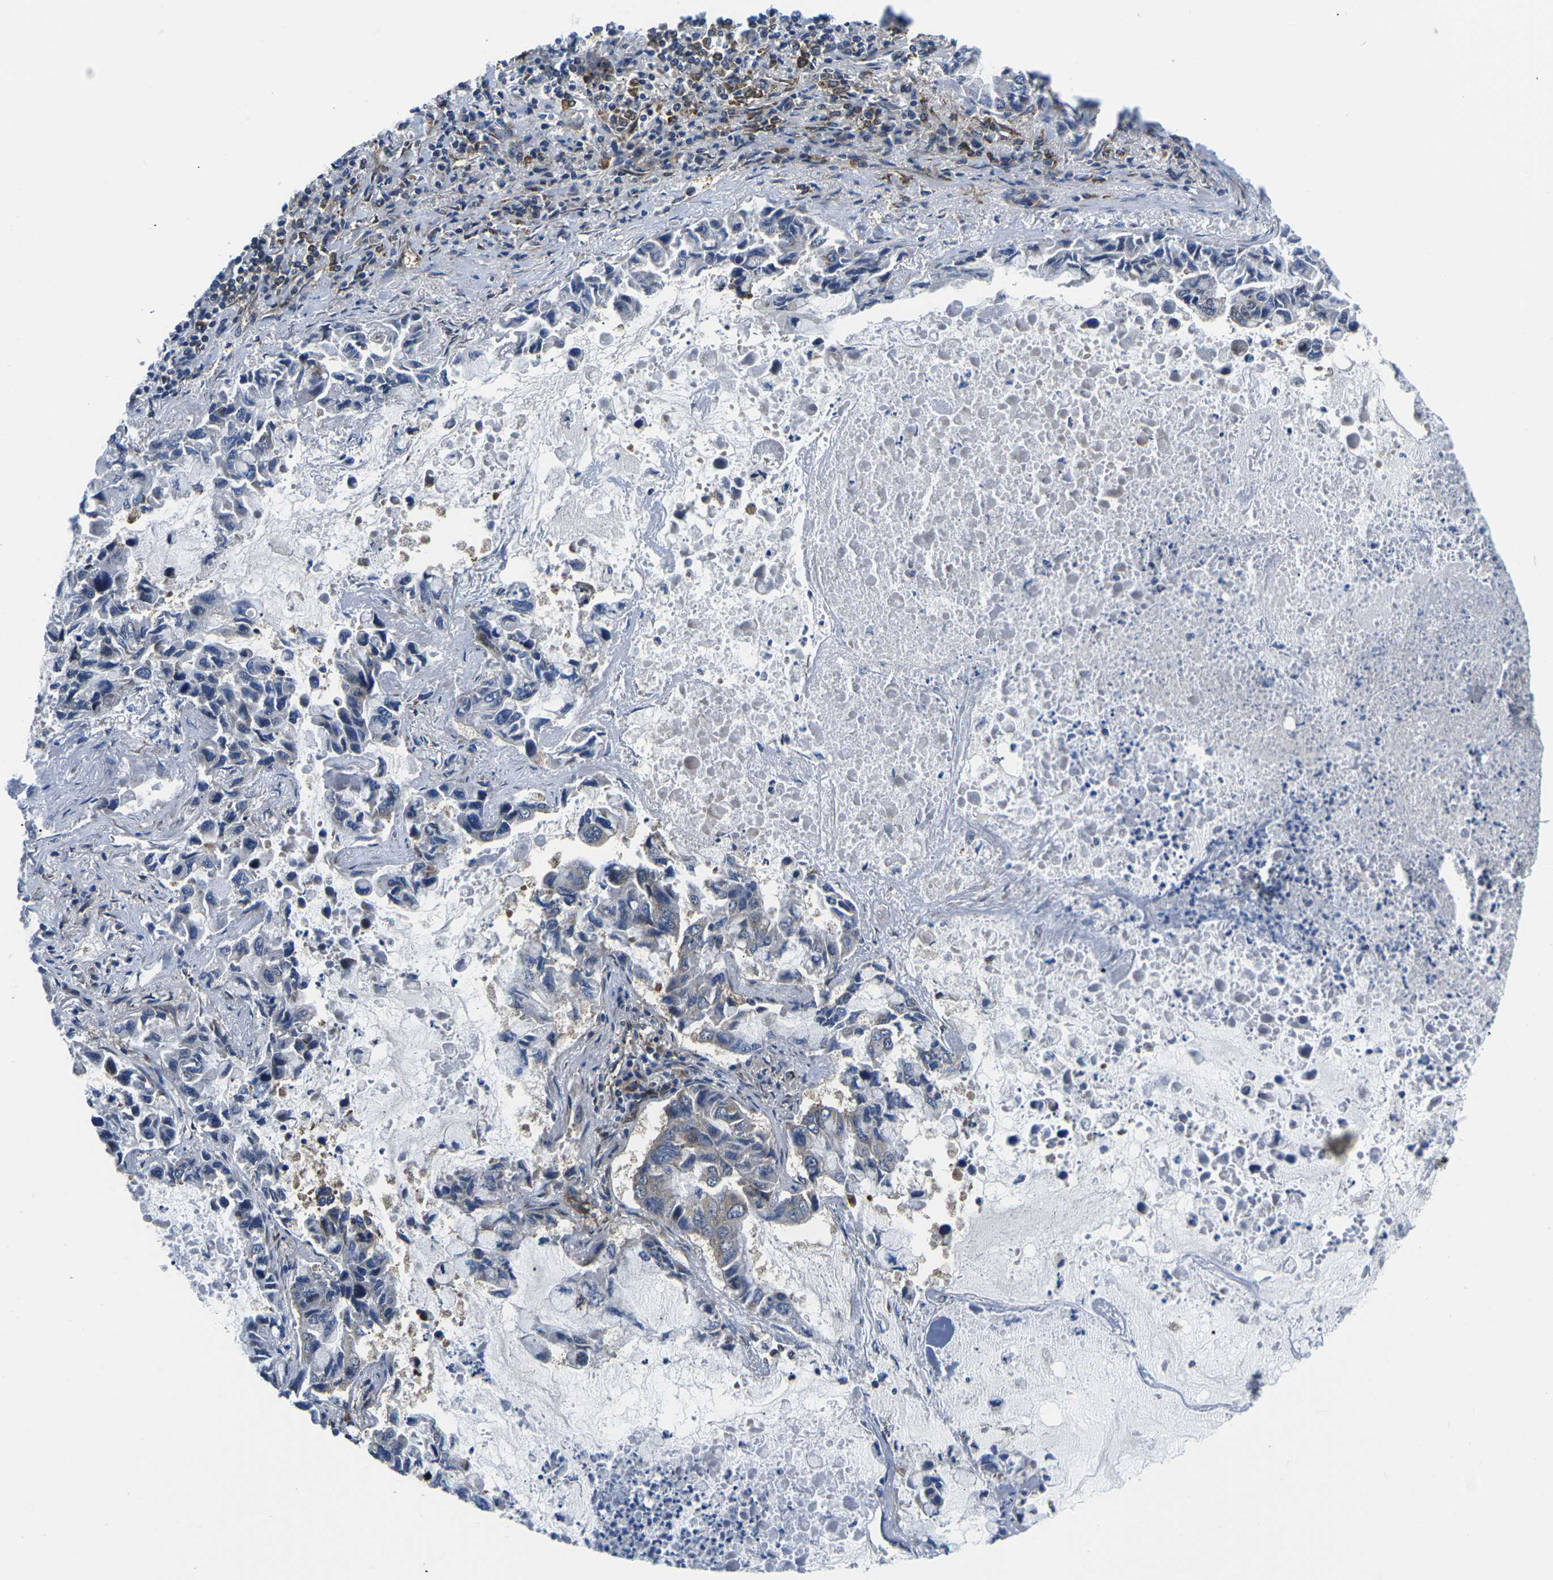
{"staining": {"intensity": "weak", "quantity": "<25%", "location": "cytoplasmic/membranous"}, "tissue": "lung cancer", "cell_type": "Tumor cells", "image_type": "cancer", "snomed": [{"axis": "morphology", "description": "Adenocarcinoma, NOS"}, {"axis": "topography", "description": "Lung"}], "caption": "This image is of lung adenocarcinoma stained with immunohistochemistry (IHC) to label a protein in brown with the nuclei are counter-stained blue. There is no staining in tumor cells. Brightfield microscopy of IHC stained with DAB (3,3'-diaminobenzidine) (brown) and hematoxylin (blue), captured at high magnification.", "gene": "EIF4E", "patient": {"sex": "male", "age": 64}}